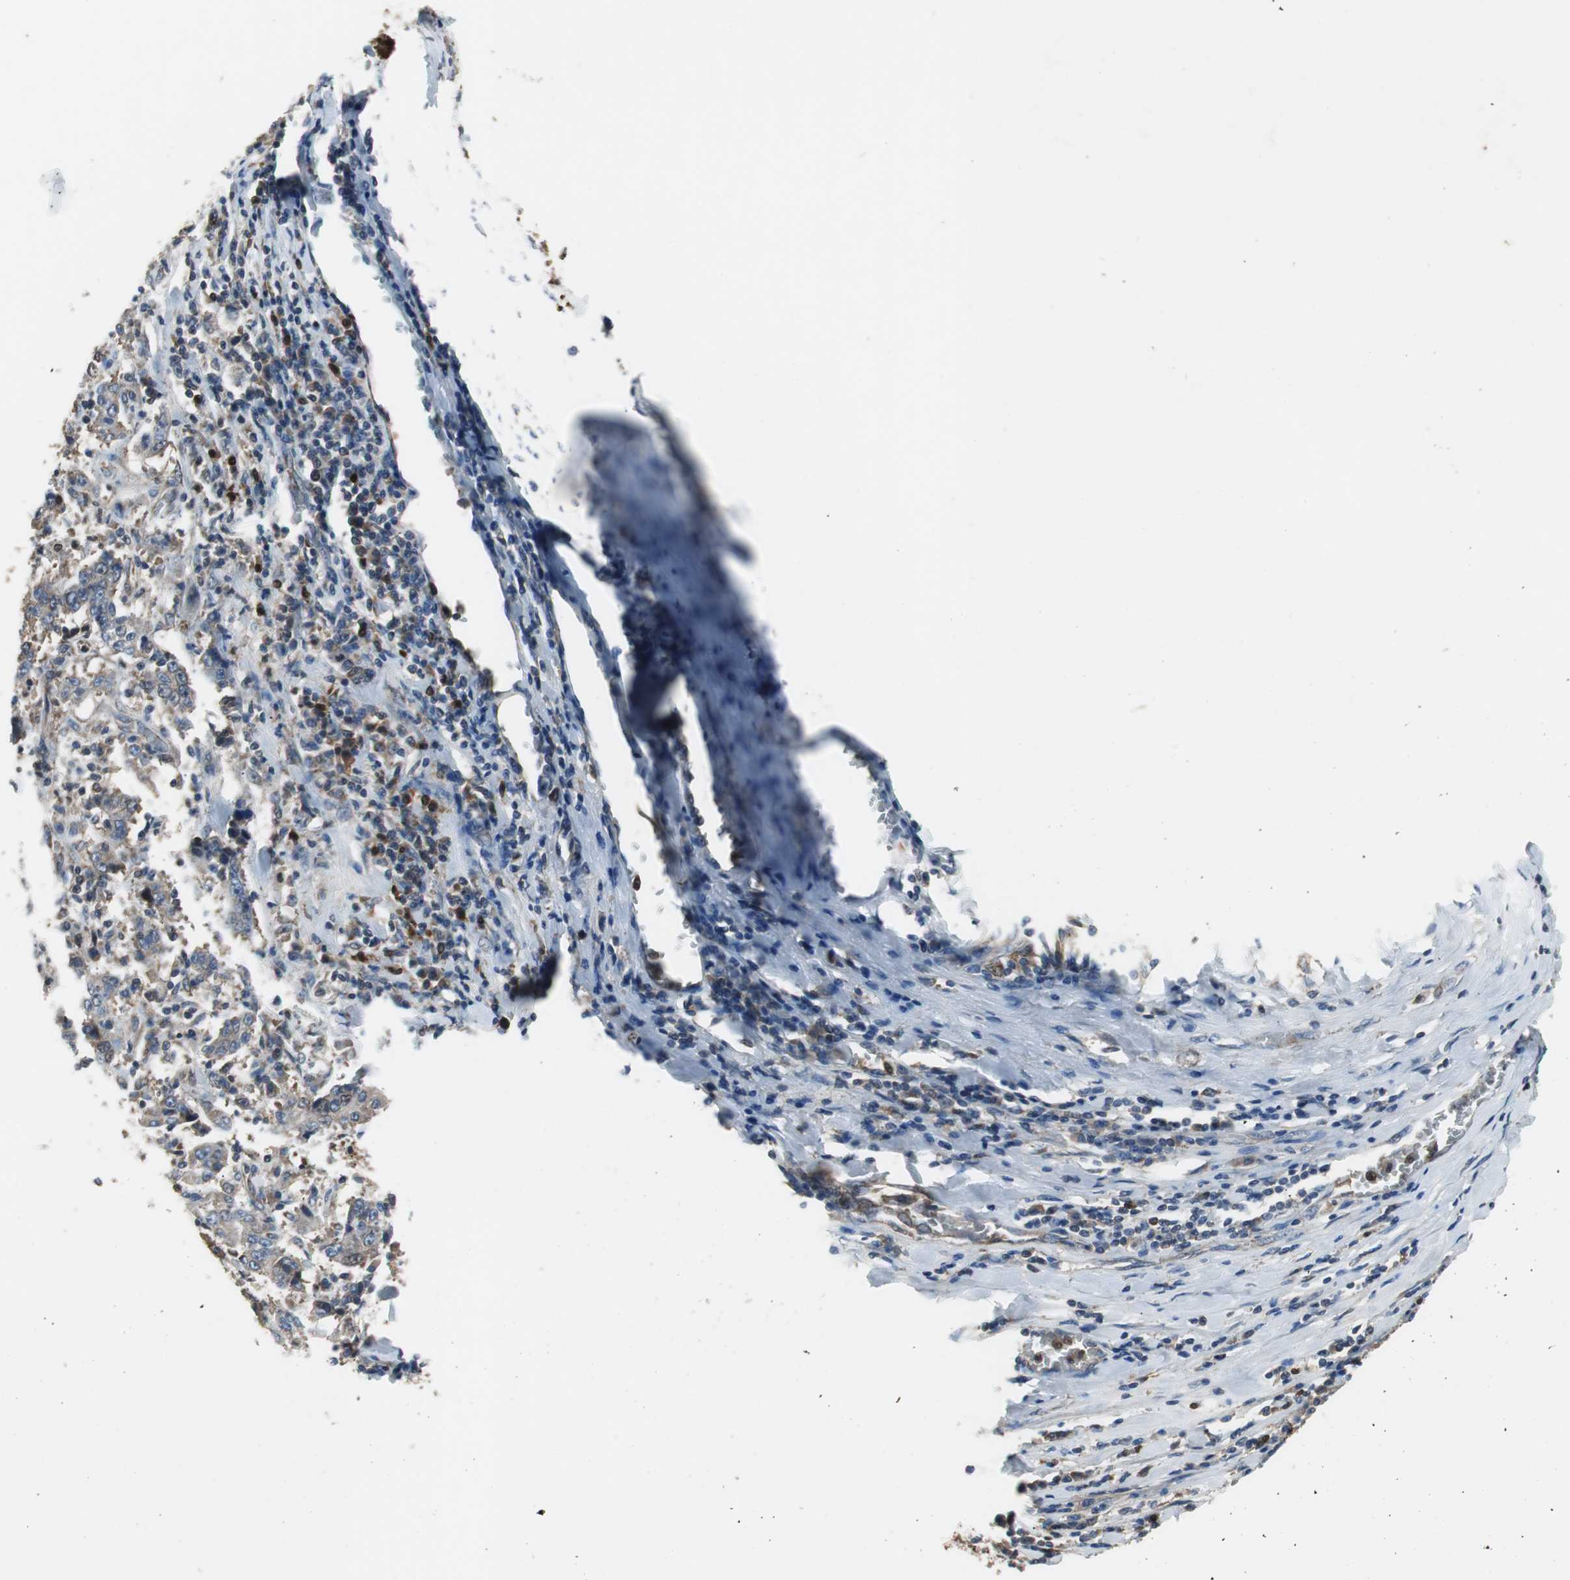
{"staining": {"intensity": "weak", "quantity": ">75%", "location": "cytoplasmic/membranous"}, "tissue": "stomach cancer", "cell_type": "Tumor cells", "image_type": "cancer", "snomed": [{"axis": "morphology", "description": "Normal tissue, NOS"}, {"axis": "morphology", "description": "Adenocarcinoma, NOS"}, {"axis": "topography", "description": "Stomach, upper"}, {"axis": "topography", "description": "Stomach"}], "caption": "Immunohistochemical staining of stomach cancer exhibits low levels of weak cytoplasmic/membranous staining in about >75% of tumor cells.", "gene": "PI4KB", "patient": {"sex": "male", "age": 59}}